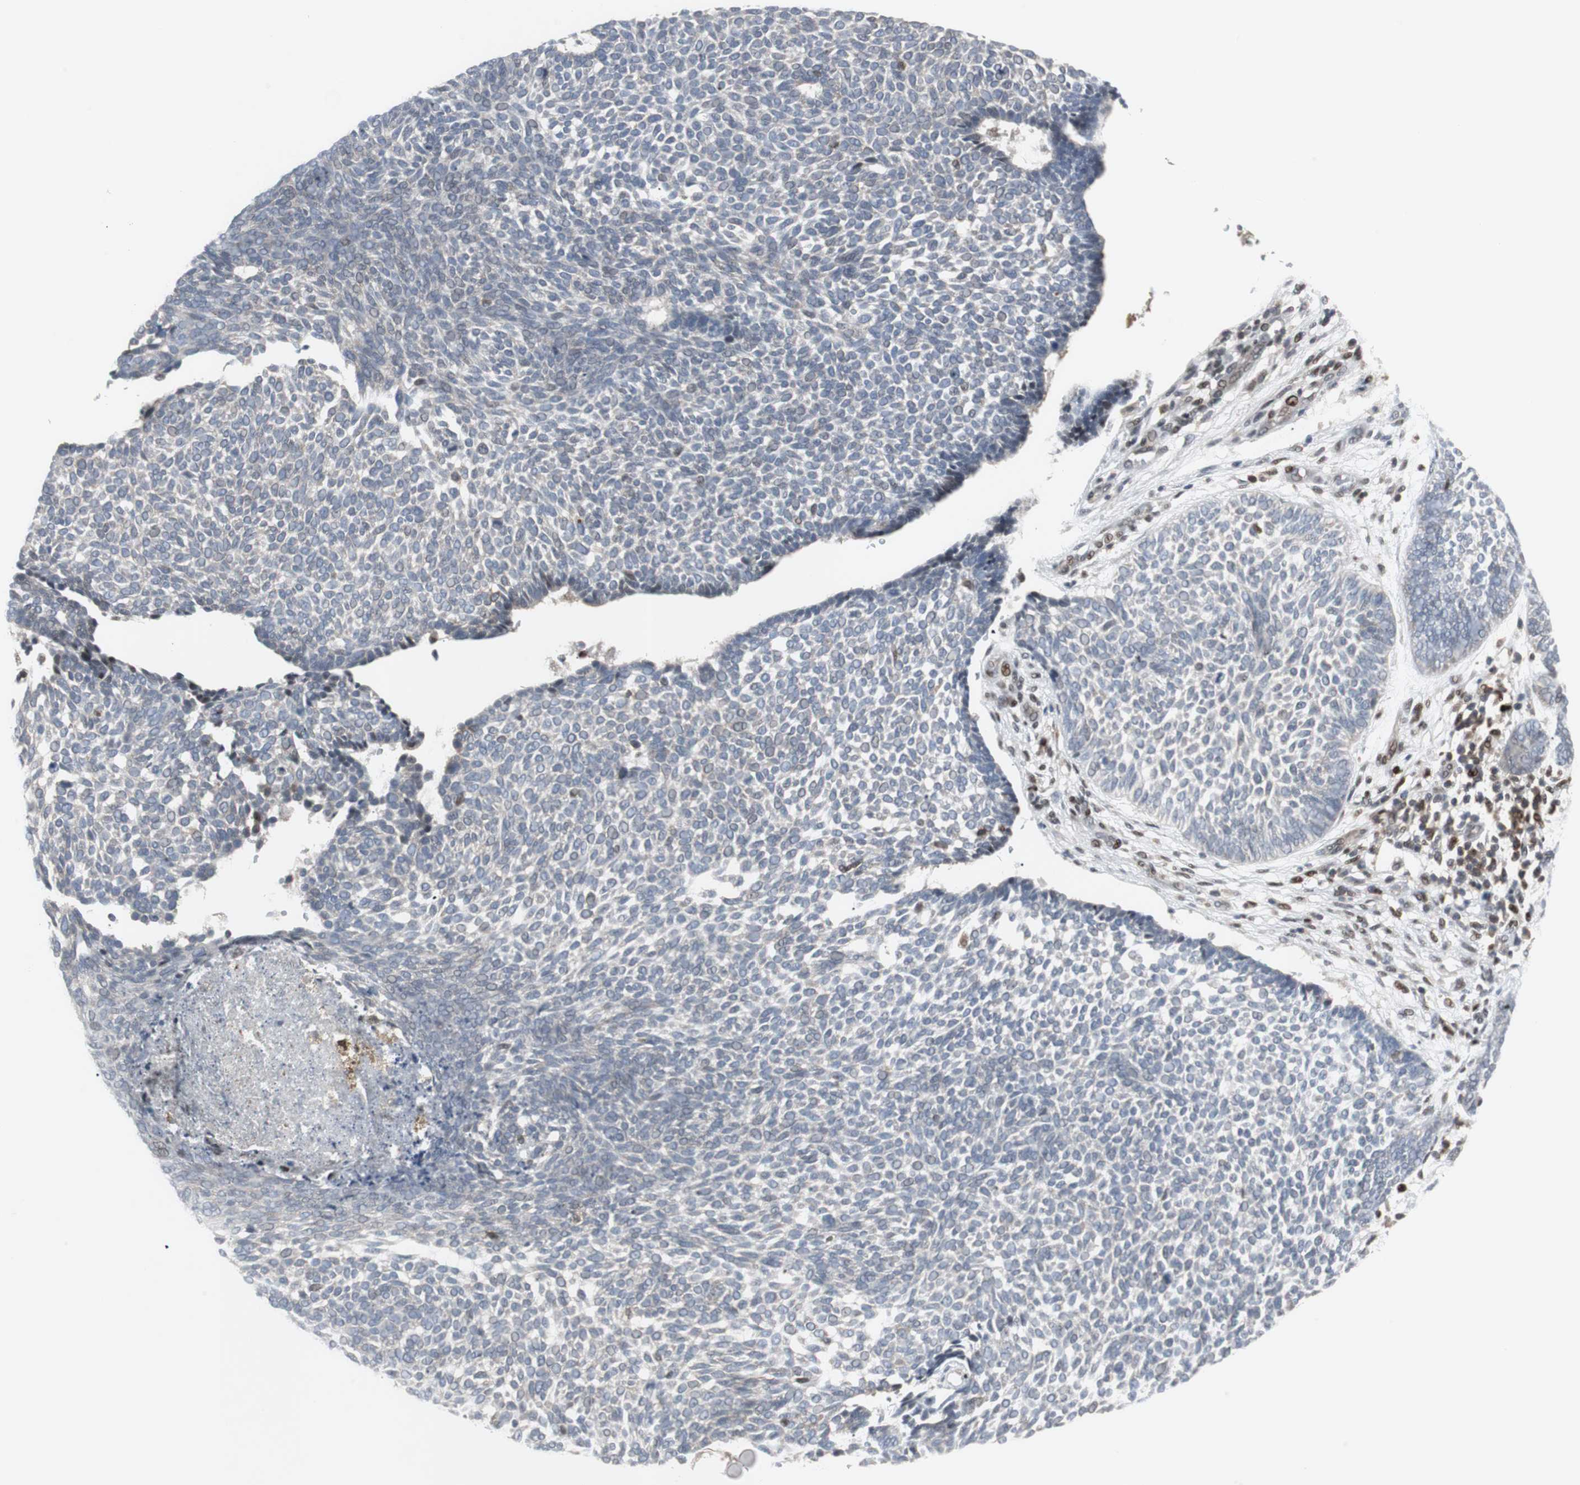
{"staining": {"intensity": "negative", "quantity": "none", "location": "none"}, "tissue": "skin cancer", "cell_type": "Tumor cells", "image_type": "cancer", "snomed": [{"axis": "morphology", "description": "Normal tissue, NOS"}, {"axis": "morphology", "description": "Basal cell carcinoma"}, {"axis": "topography", "description": "Skin"}], "caption": "A histopathology image of skin basal cell carcinoma stained for a protein displays no brown staining in tumor cells.", "gene": "GRK2", "patient": {"sex": "male", "age": 87}}